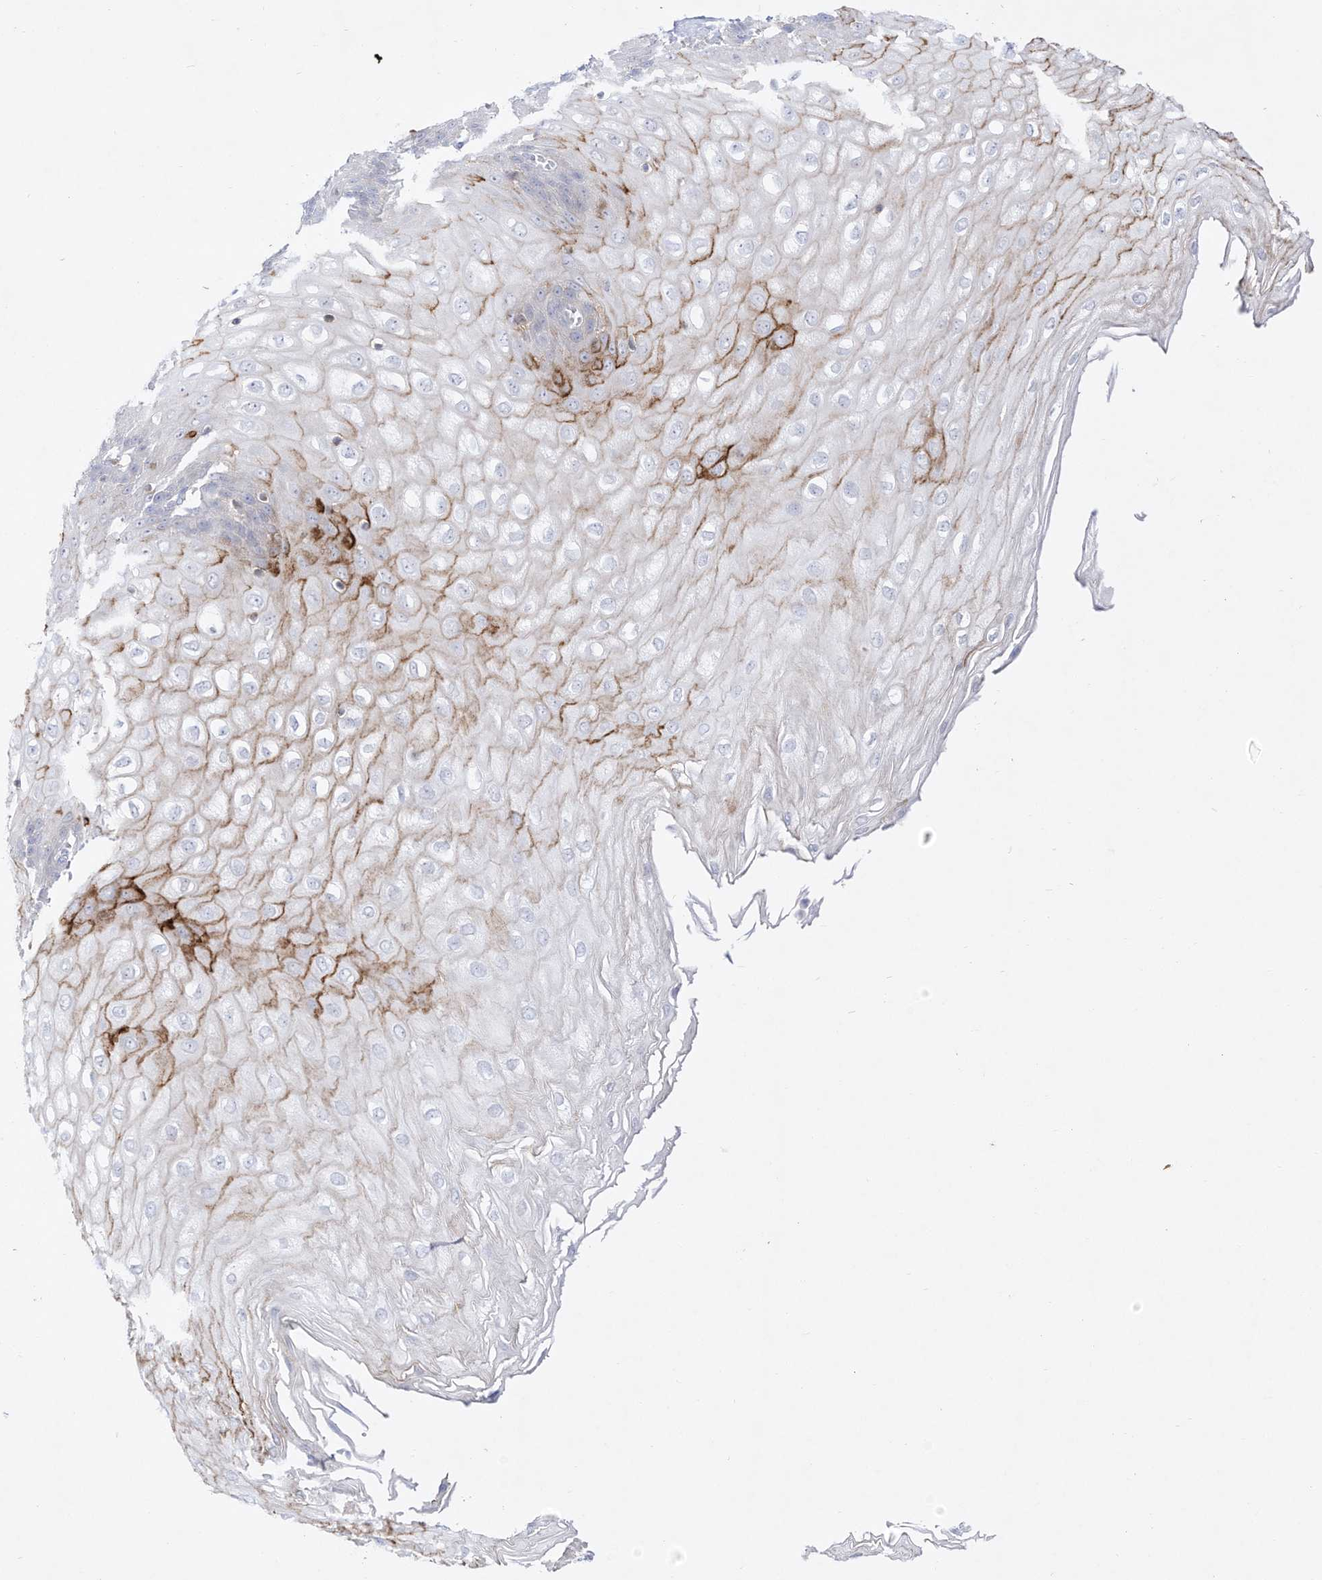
{"staining": {"intensity": "strong", "quantity": "<25%", "location": "cytoplasmic/membranous"}, "tissue": "esophagus", "cell_type": "Squamous epithelial cells", "image_type": "normal", "snomed": [{"axis": "morphology", "description": "Normal tissue, NOS"}, {"axis": "topography", "description": "Esophagus"}], "caption": "The micrograph demonstrates staining of normal esophagus, revealing strong cytoplasmic/membranous protein staining (brown color) within squamous epithelial cells. Immunohistochemistry stains the protein in brown and the nuclei are stained blue.", "gene": "DMKN", "patient": {"sex": "male", "age": 60}}